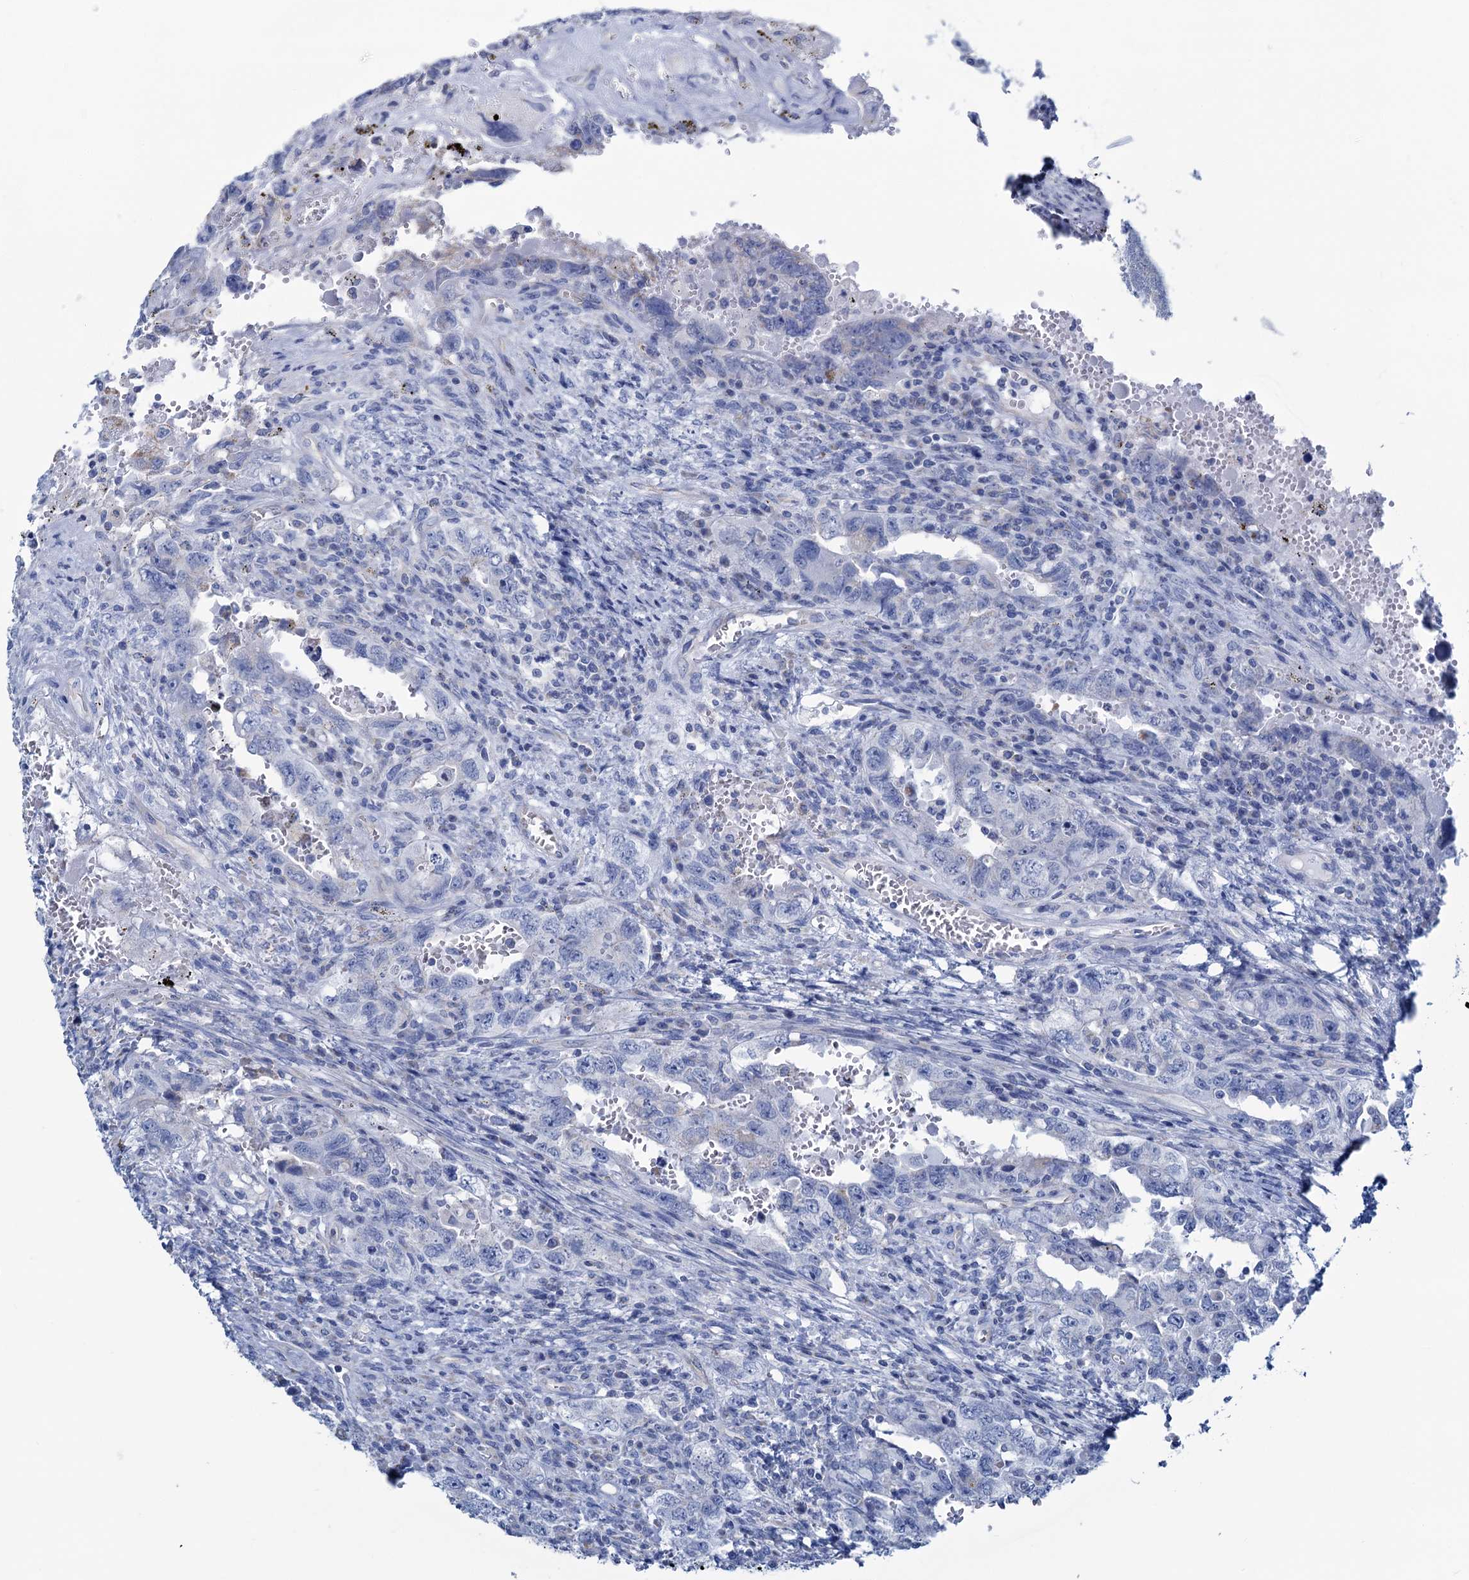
{"staining": {"intensity": "negative", "quantity": "none", "location": "none"}, "tissue": "testis cancer", "cell_type": "Tumor cells", "image_type": "cancer", "snomed": [{"axis": "morphology", "description": "Carcinoma, Embryonal, NOS"}, {"axis": "topography", "description": "Testis"}], "caption": "This is an IHC micrograph of embryonal carcinoma (testis). There is no positivity in tumor cells.", "gene": "SLC1A3", "patient": {"sex": "male", "age": 26}}